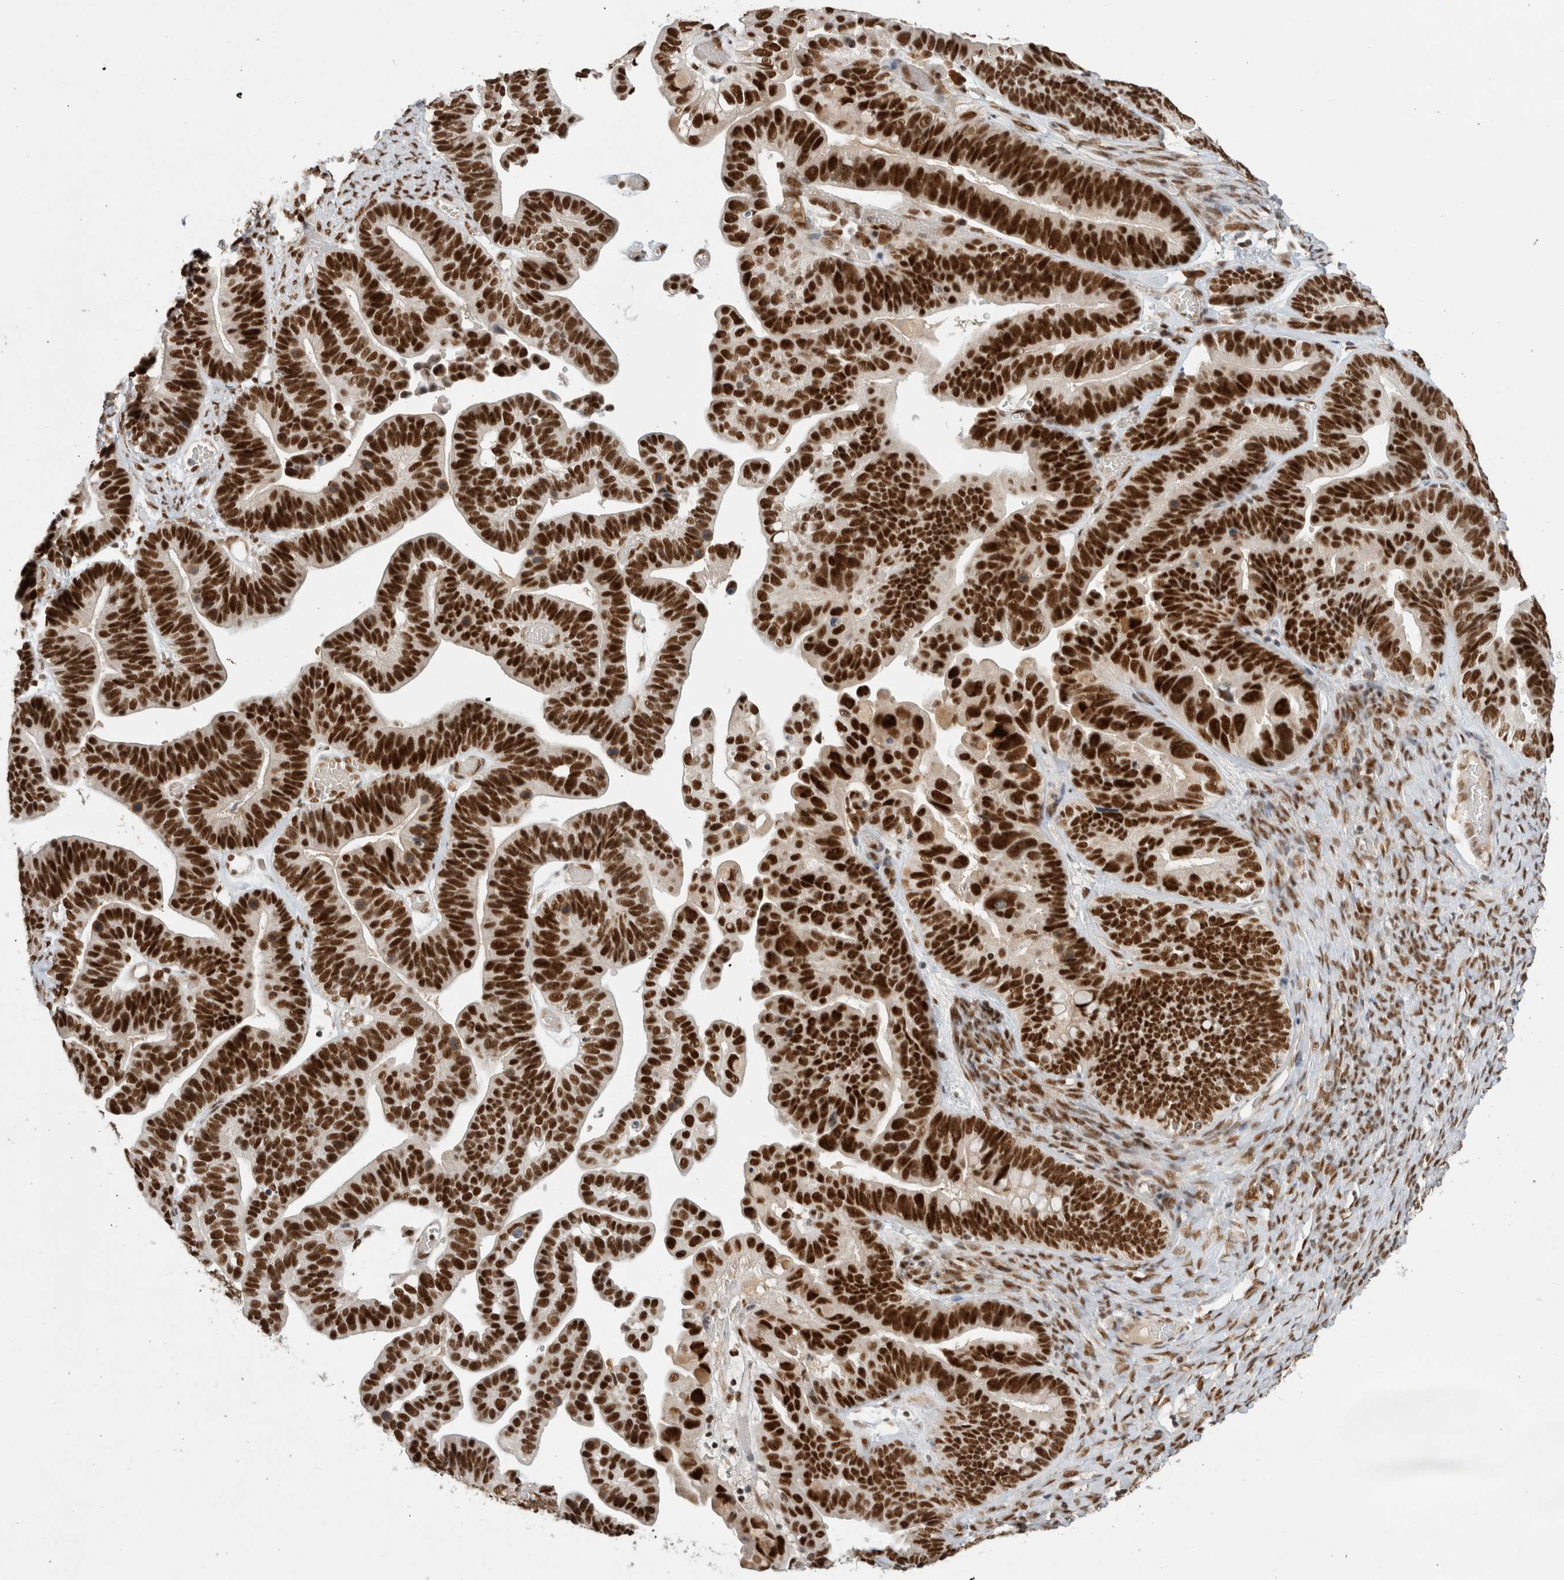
{"staining": {"intensity": "strong", "quantity": ">75%", "location": "nuclear"}, "tissue": "ovarian cancer", "cell_type": "Tumor cells", "image_type": "cancer", "snomed": [{"axis": "morphology", "description": "Cystadenocarcinoma, serous, NOS"}, {"axis": "topography", "description": "Ovary"}], "caption": "A micrograph of human ovarian cancer stained for a protein reveals strong nuclear brown staining in tumor cells.", "gene": "DDX42", "patient": {"sex": "female", "age": 56}}